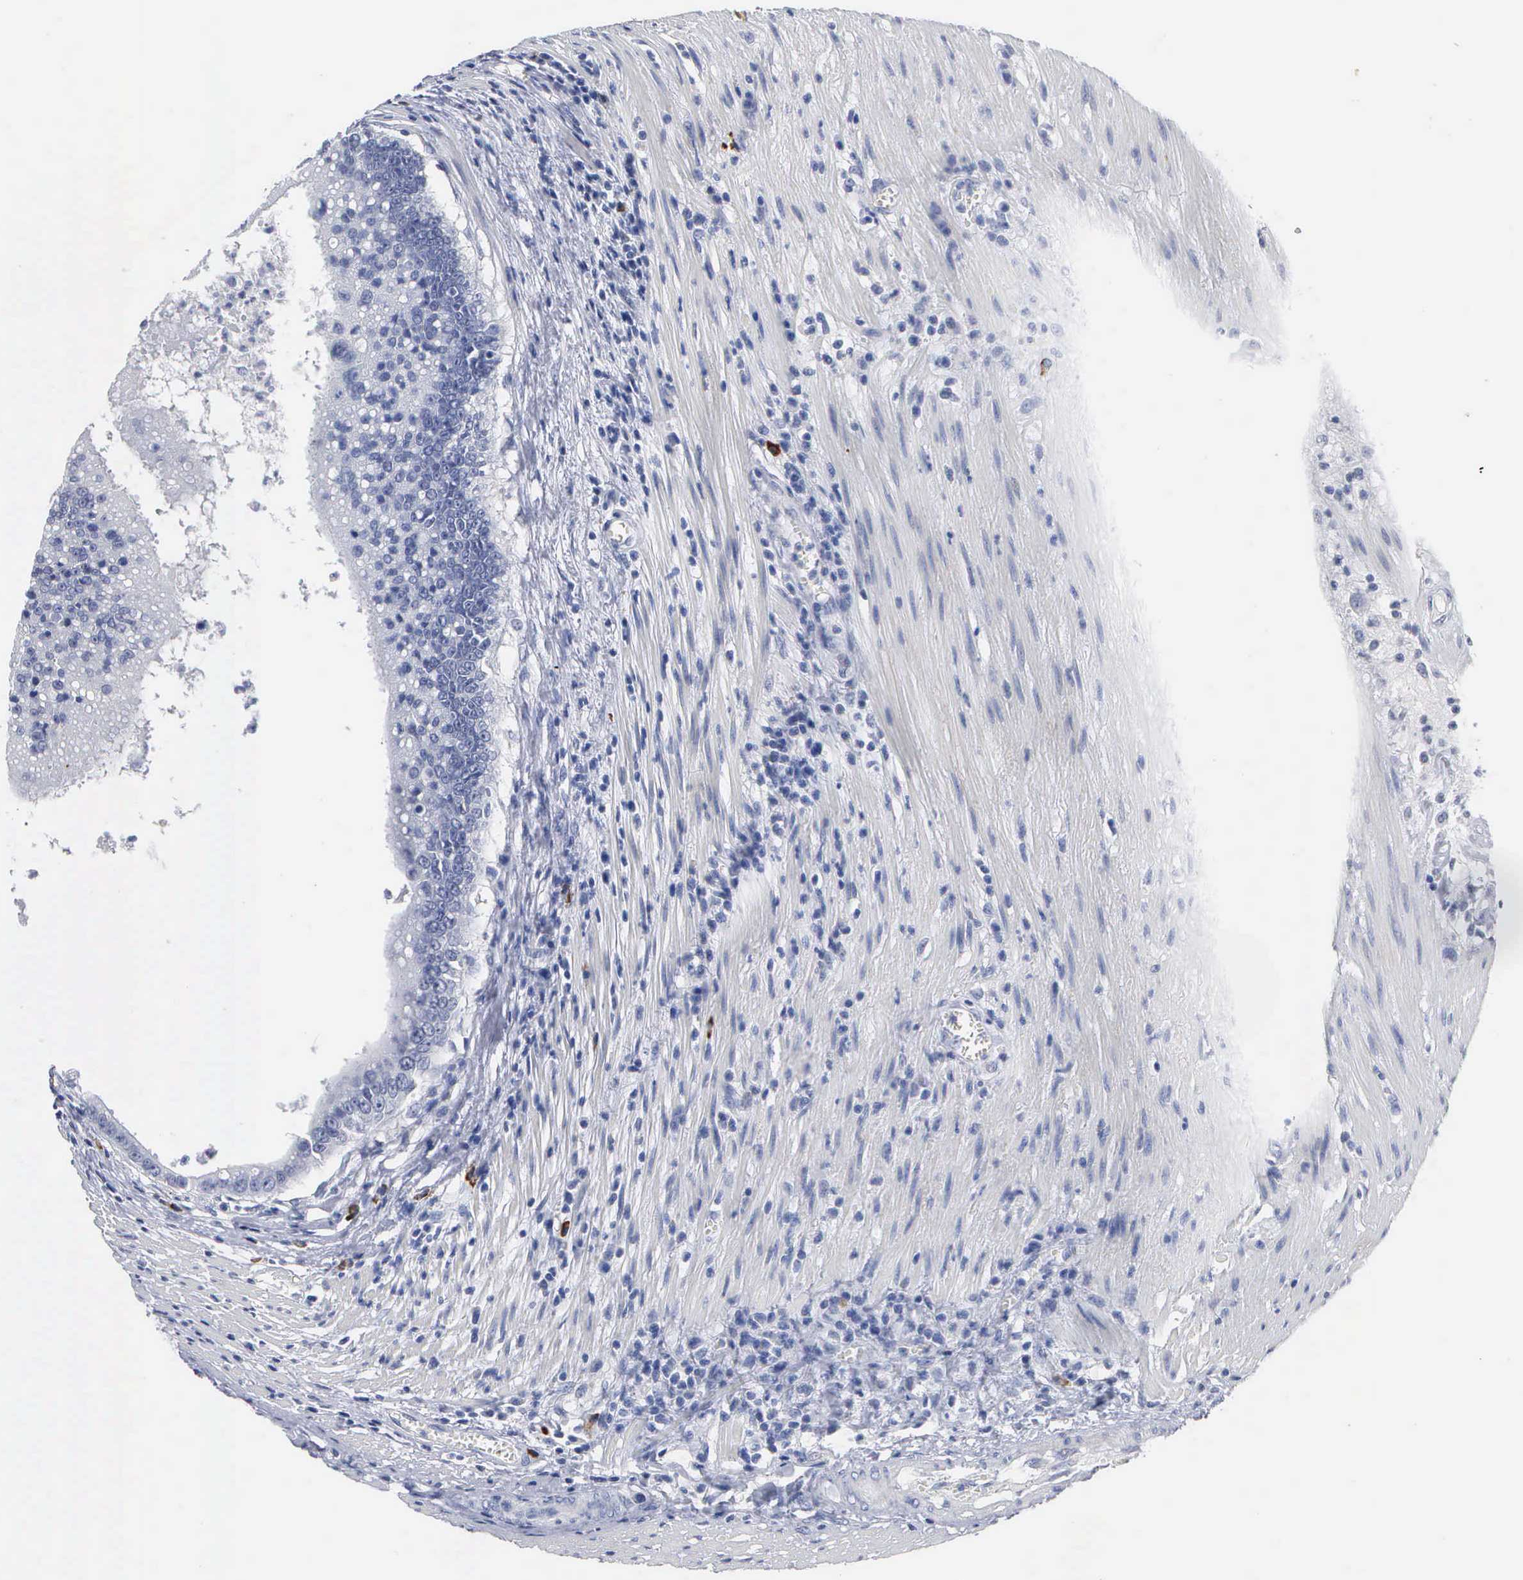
{"staining": {"intensity": "negative", "quantity": "none", "location": "none"}, "tissue": "colorectal cancer", "cell_type": "Tumor cells", "image_type": "cancer", "snomed": [{"axis": "morphology", "description": "Adenocarcinoma, NOS"}, {"axis": "topography", "description": "Rectum"}], "caption": "Photomicrograph shows no significant protein expression in tumor cells of adenocarcinoma (colorectal). (DAB IHC with hematoxylin counter stain).", "gene": "ASPHD2", "patient": {"sex": "female", "age": 81}}